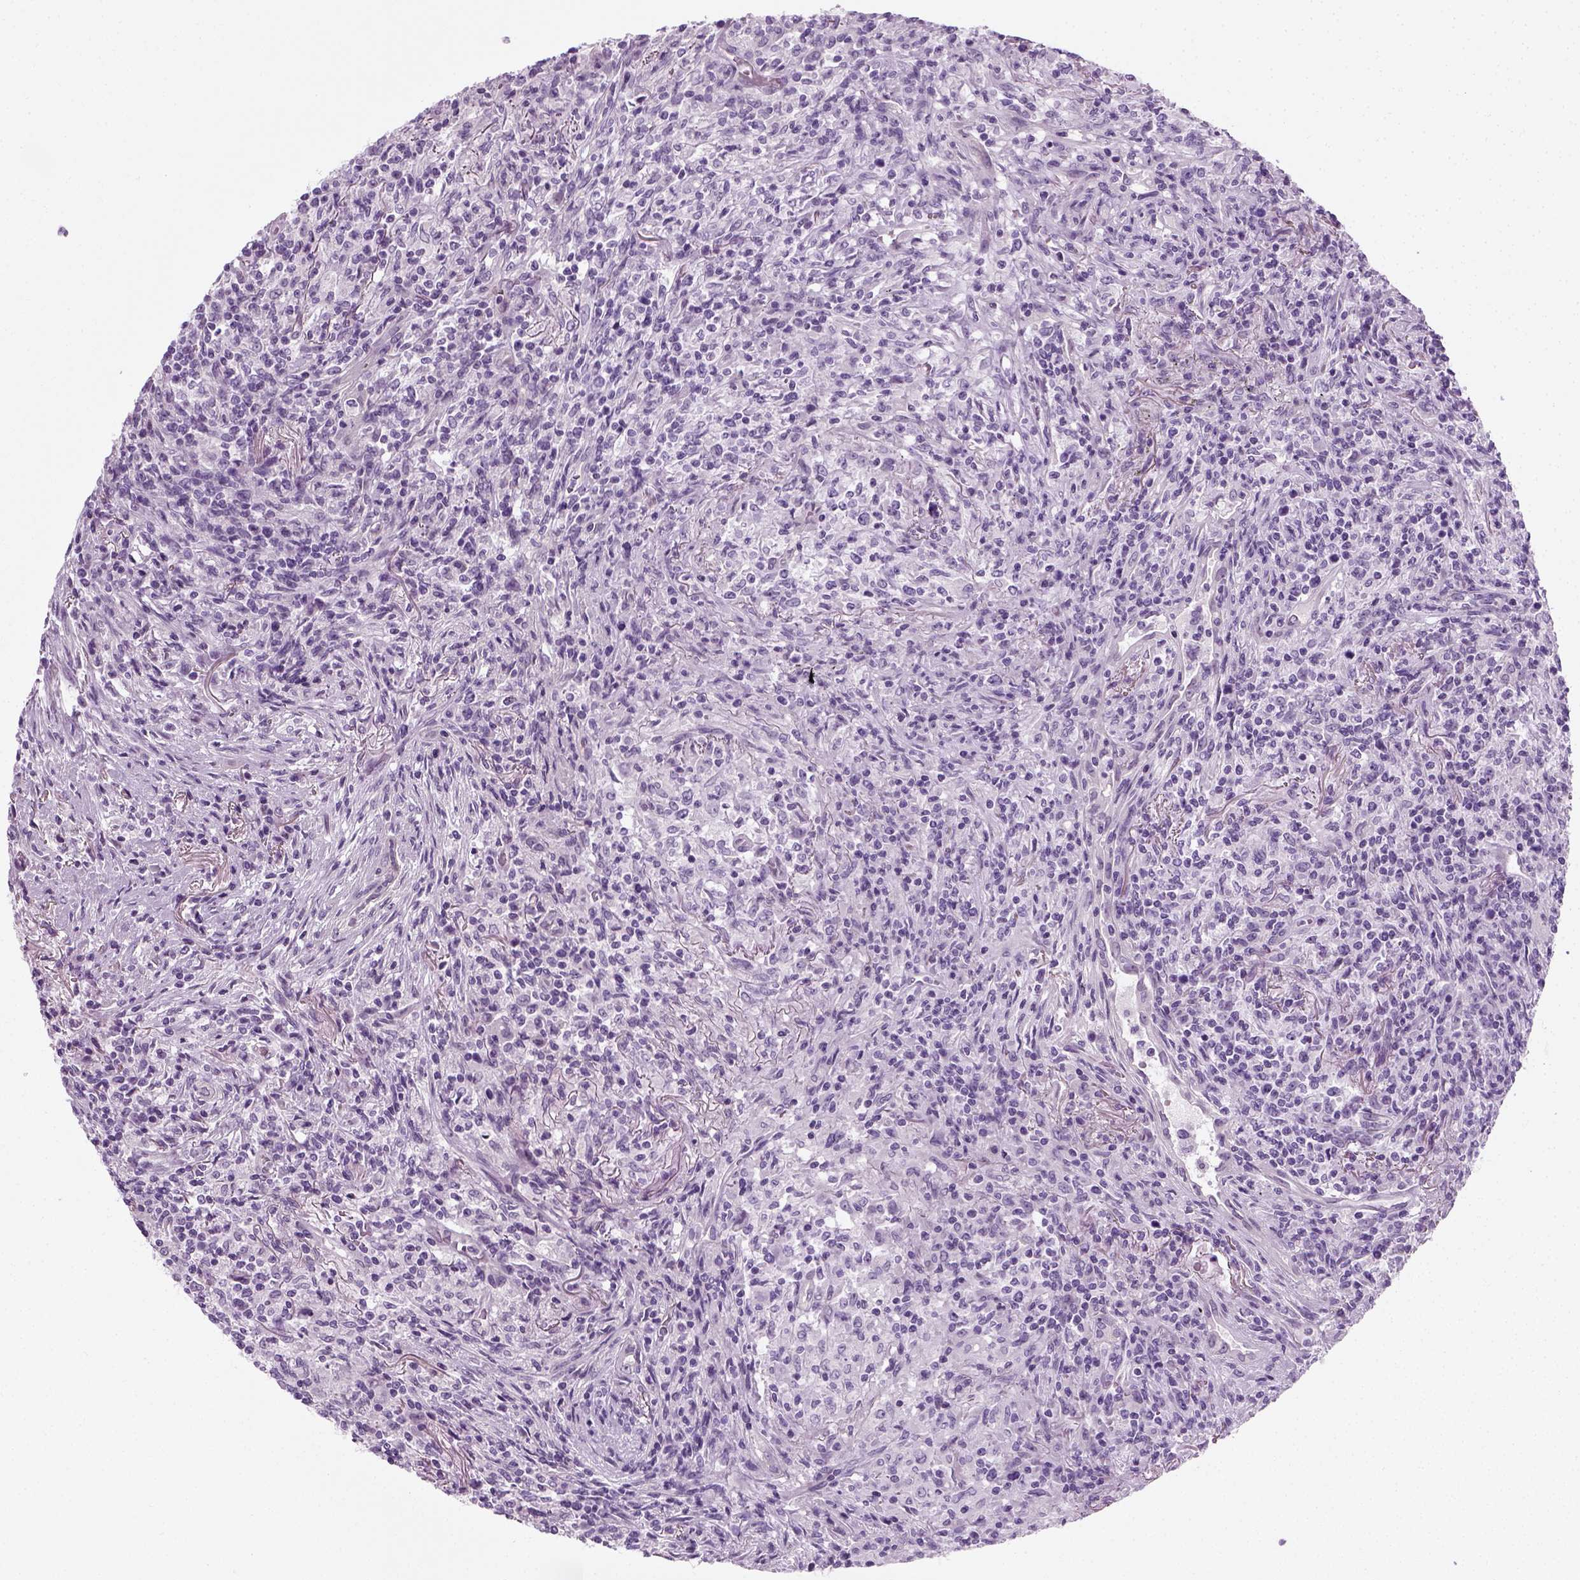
{"staining": {"intensity": "negative", "quantity": "none", "location": "none"}, "tissue": "lymphoma", "cell_type": "Tumor cells", "image_type": "cancer", "snomed": [{"axis": "morphology", "description": "Malignant lymphoma, non-Hodgkin's type, High grade"}, {"axis": "topography", "description": "Lung"}], "caption": "The histopathology image reveals no staining of tumor cells in high-grade malignant lymphoma, non-Hodgkin's type.", "gene": "SPATA31E1", "patient": {"sex": "male", "age": 79}}